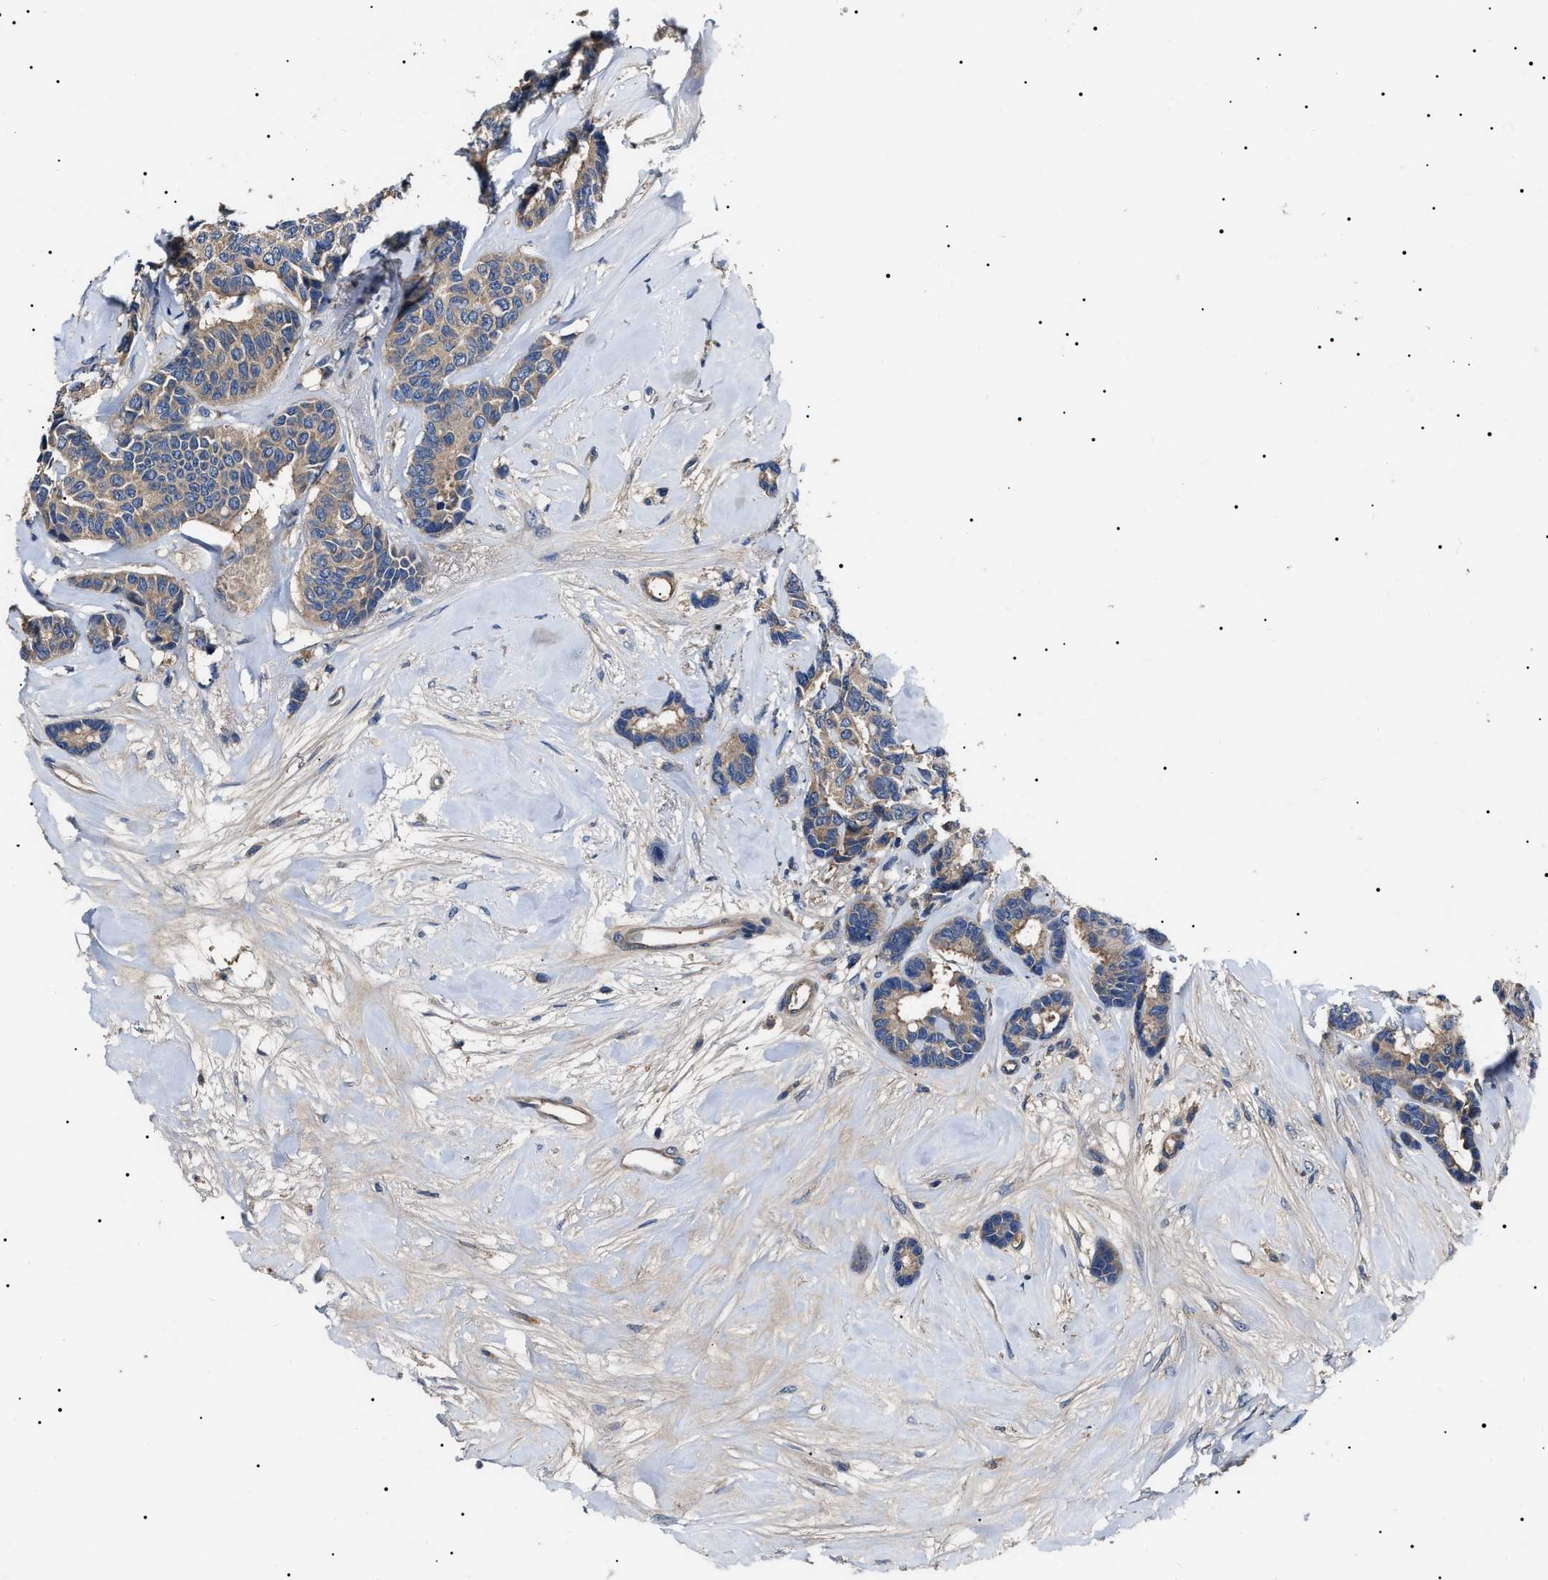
{"staining": {"intensity": "weak", "quantity": ">75%", "location": "cytoplasmic/membranous"}, "tissue": "breast cancer", "cell_type": "Tumor cells", "image_type": "cancer", "snomed": [{"axis": "morphology", "description": "Duct carcinoma"}, {"axis": "topography", "description": "Breast"}], "caption": "Breast cancer stained for a protein (brown) demonstrates weak cytoplasmic/membranous positive expression in about >75% of tumor cells.", "gene": "IFT81", "patient": {"sex": "female", "age": 87}}